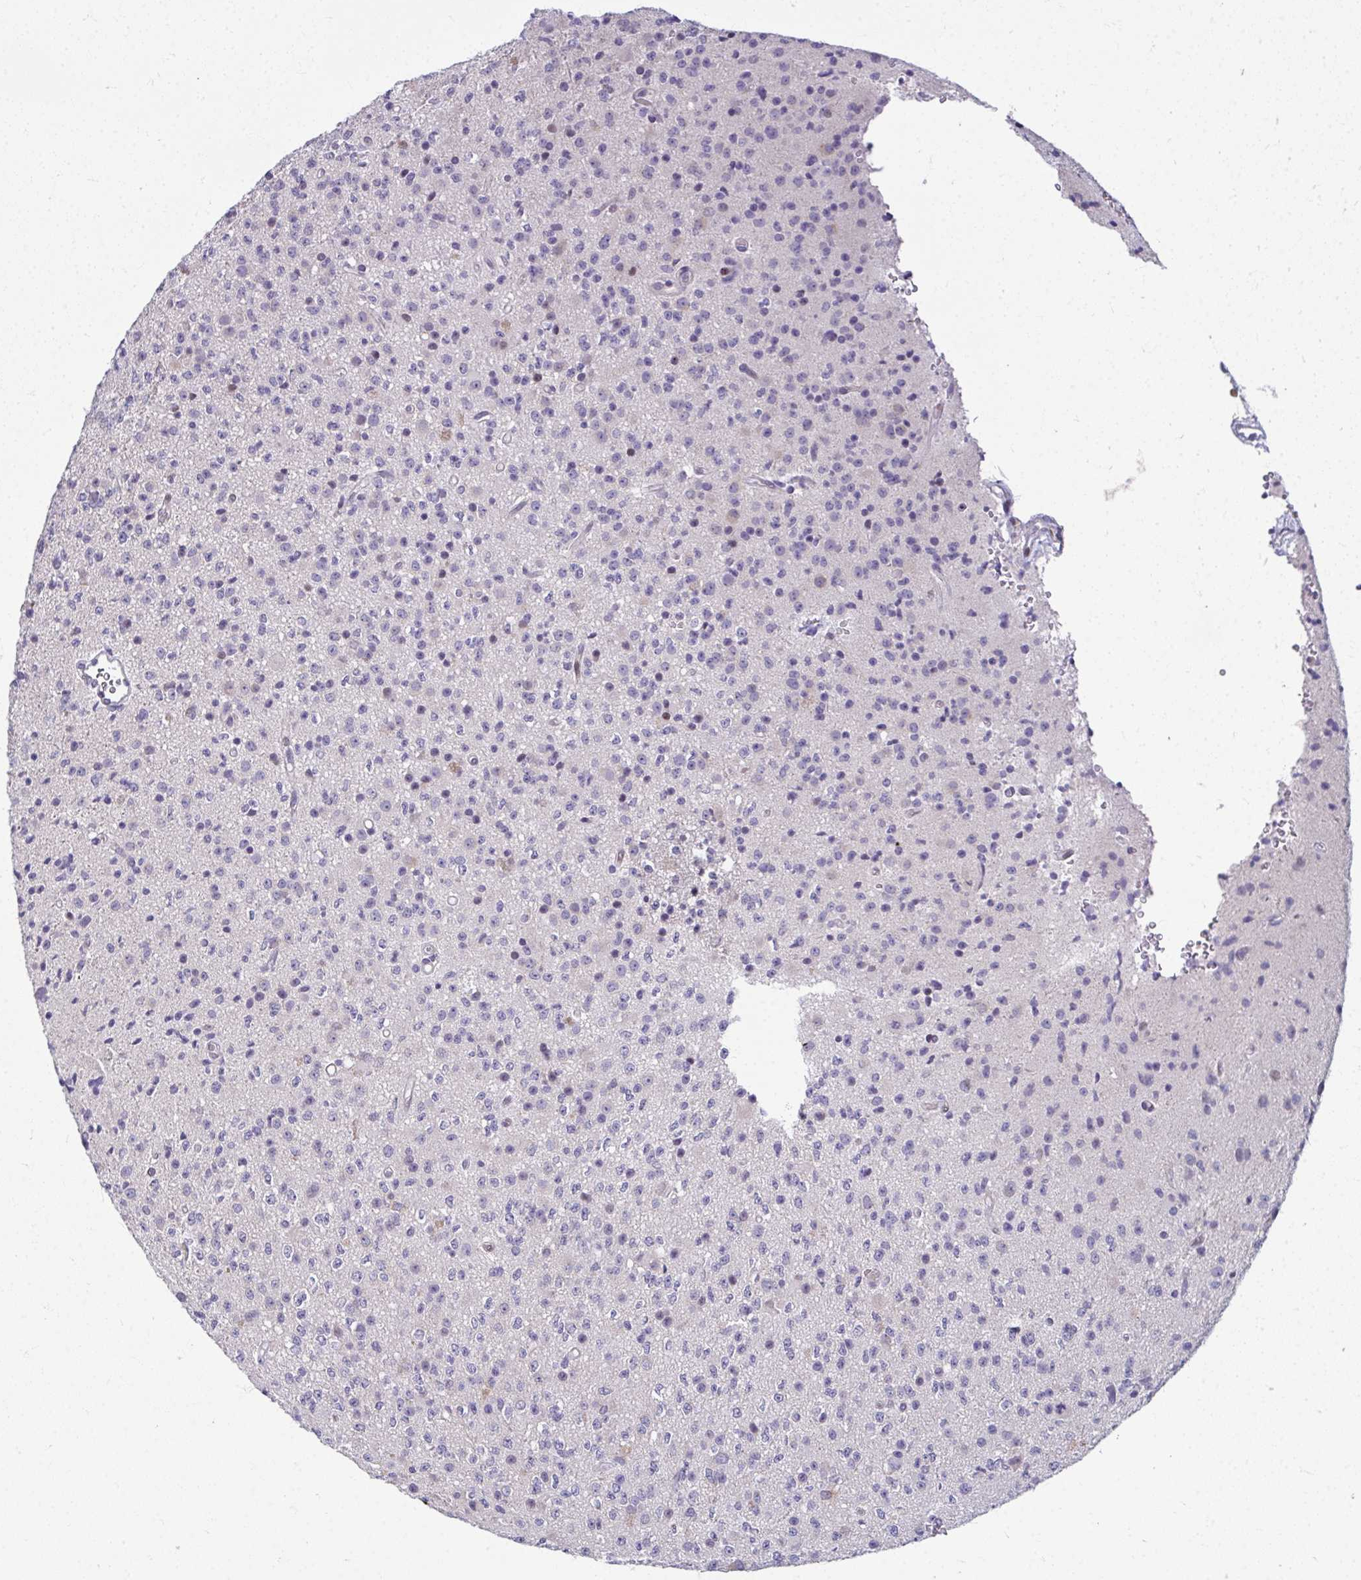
{"staining": {"intensity": "negative", "quantity": "none", "location": "none"}, "tissue": "glioma", "cell_type": "Tumor cells", "image_type": "cancer", "snomed": [{"axis": "morphology", "description": "Glioma, malignant, High grade"}, {"axis": "topography", "description": "Brain"}], "caption": "Immunohistochemistry photomicrograph of human glioma stained for a protein (brown), which displays no expression in tumor cells. The staining is performed using DAB brown chromogen with nuclei counter-stained in using hematoxylin.", "gene": "ODF1", "patient": {"sex": "male", "age": 36}}